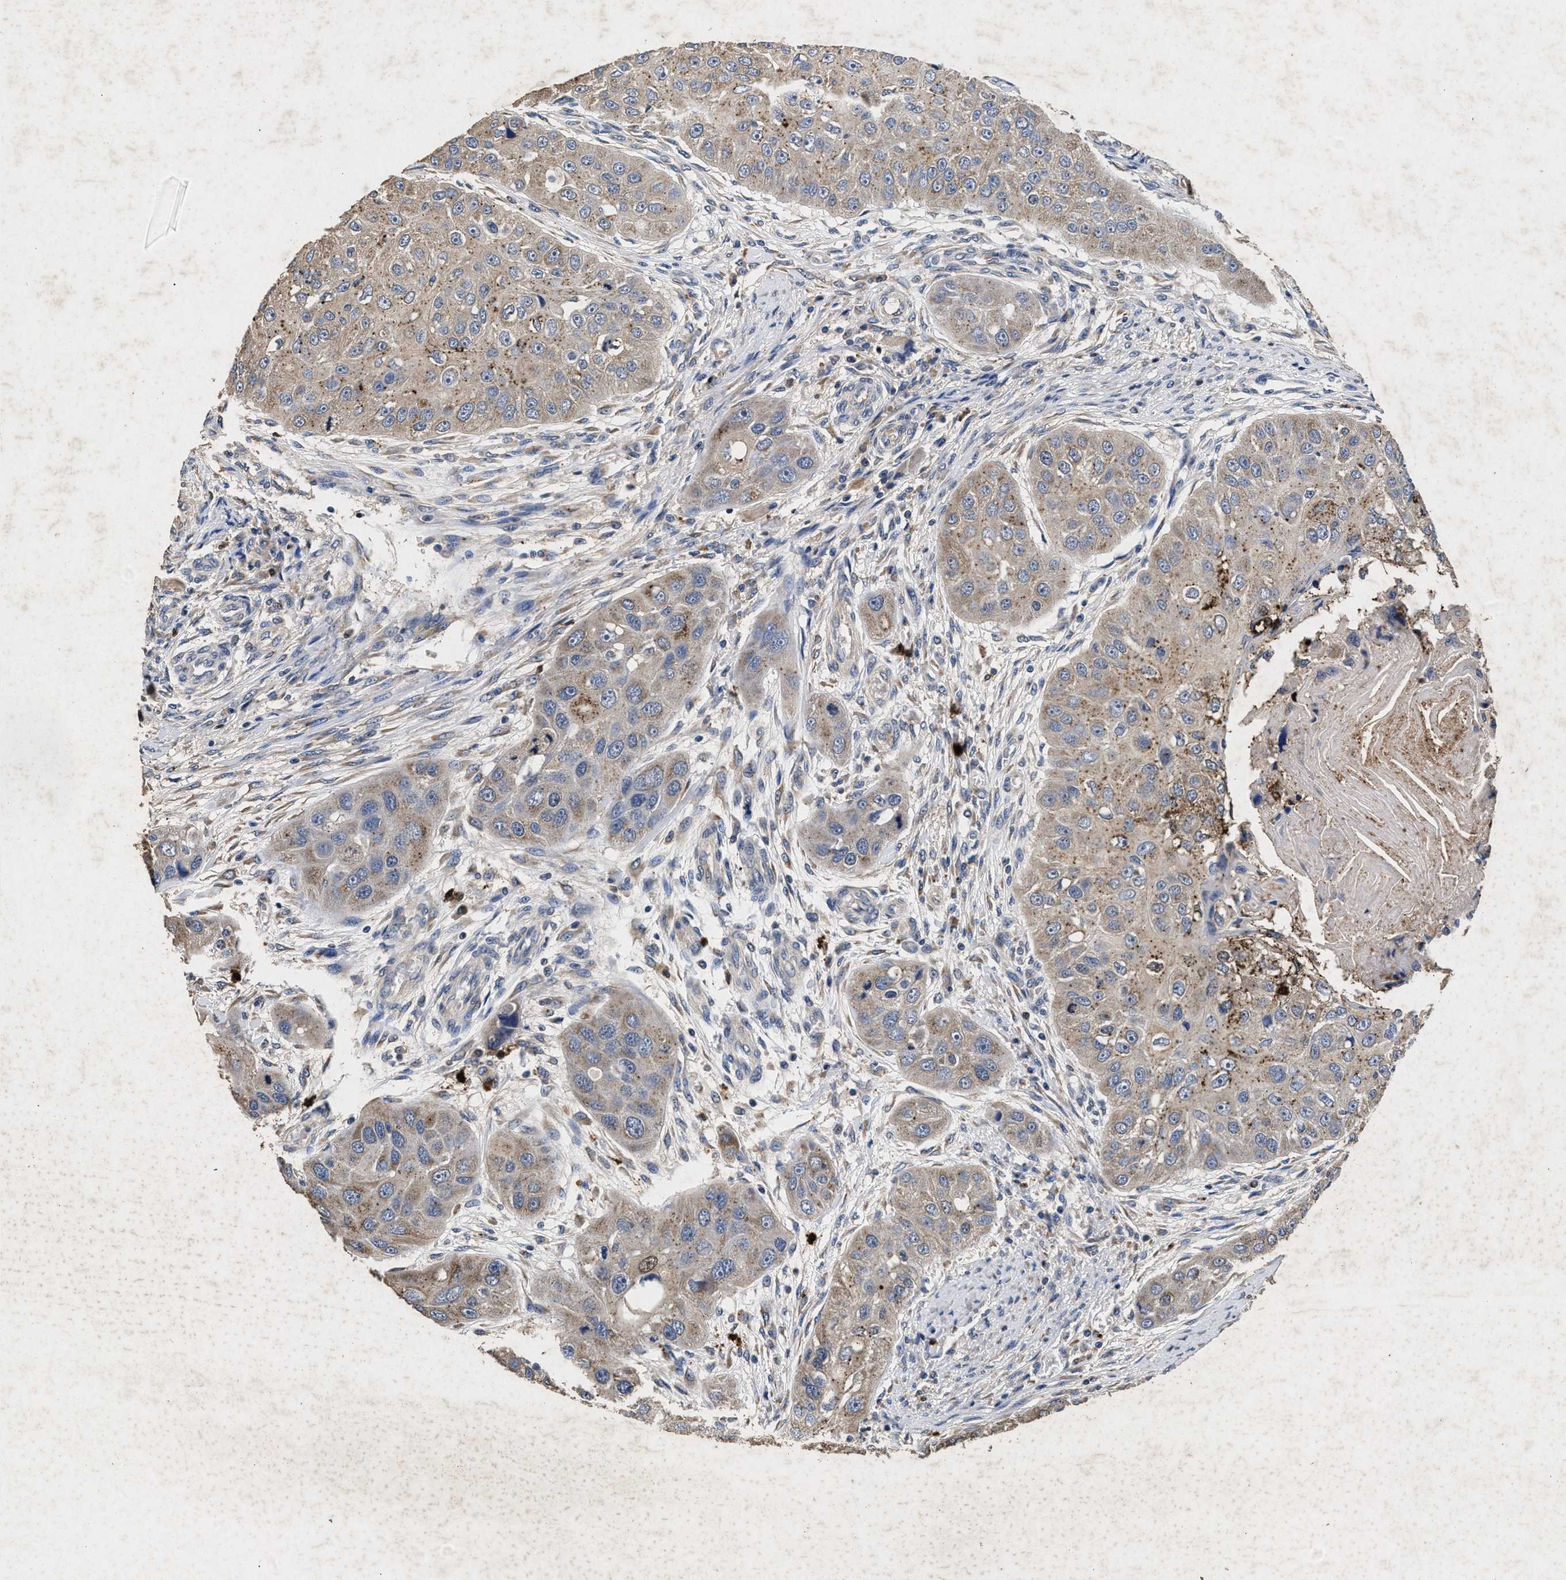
{"staining": {"intensity": "weak", "quantity": ">75%", "location": "cytoplasmic/membranous"}, "tissue": "head and neck cancer", "cell_type": "Tumor cells", "image_type": "cancer", "snomed": [{"axis": "morphology", "description": "Normal tissue, NOS"}, {"axis": "morphology", "description": "Squamous cell carcinoma, NOS"}, {"axis": "topography", "description": "Skeletal muscle"}, {"axis": "topography", "description": "Head-Neck"}], "caption": "Protein staining of squamous cell carcinoma (head and neck) tissue shows weak cytoplasmic/membranous expression in approximately >75% of tumor cells. (brown staining indicates protein expression, while blue staining denotes nuclei).", "gene": "LTB4R2", "patient": {"sex": "male", "age": 51}}